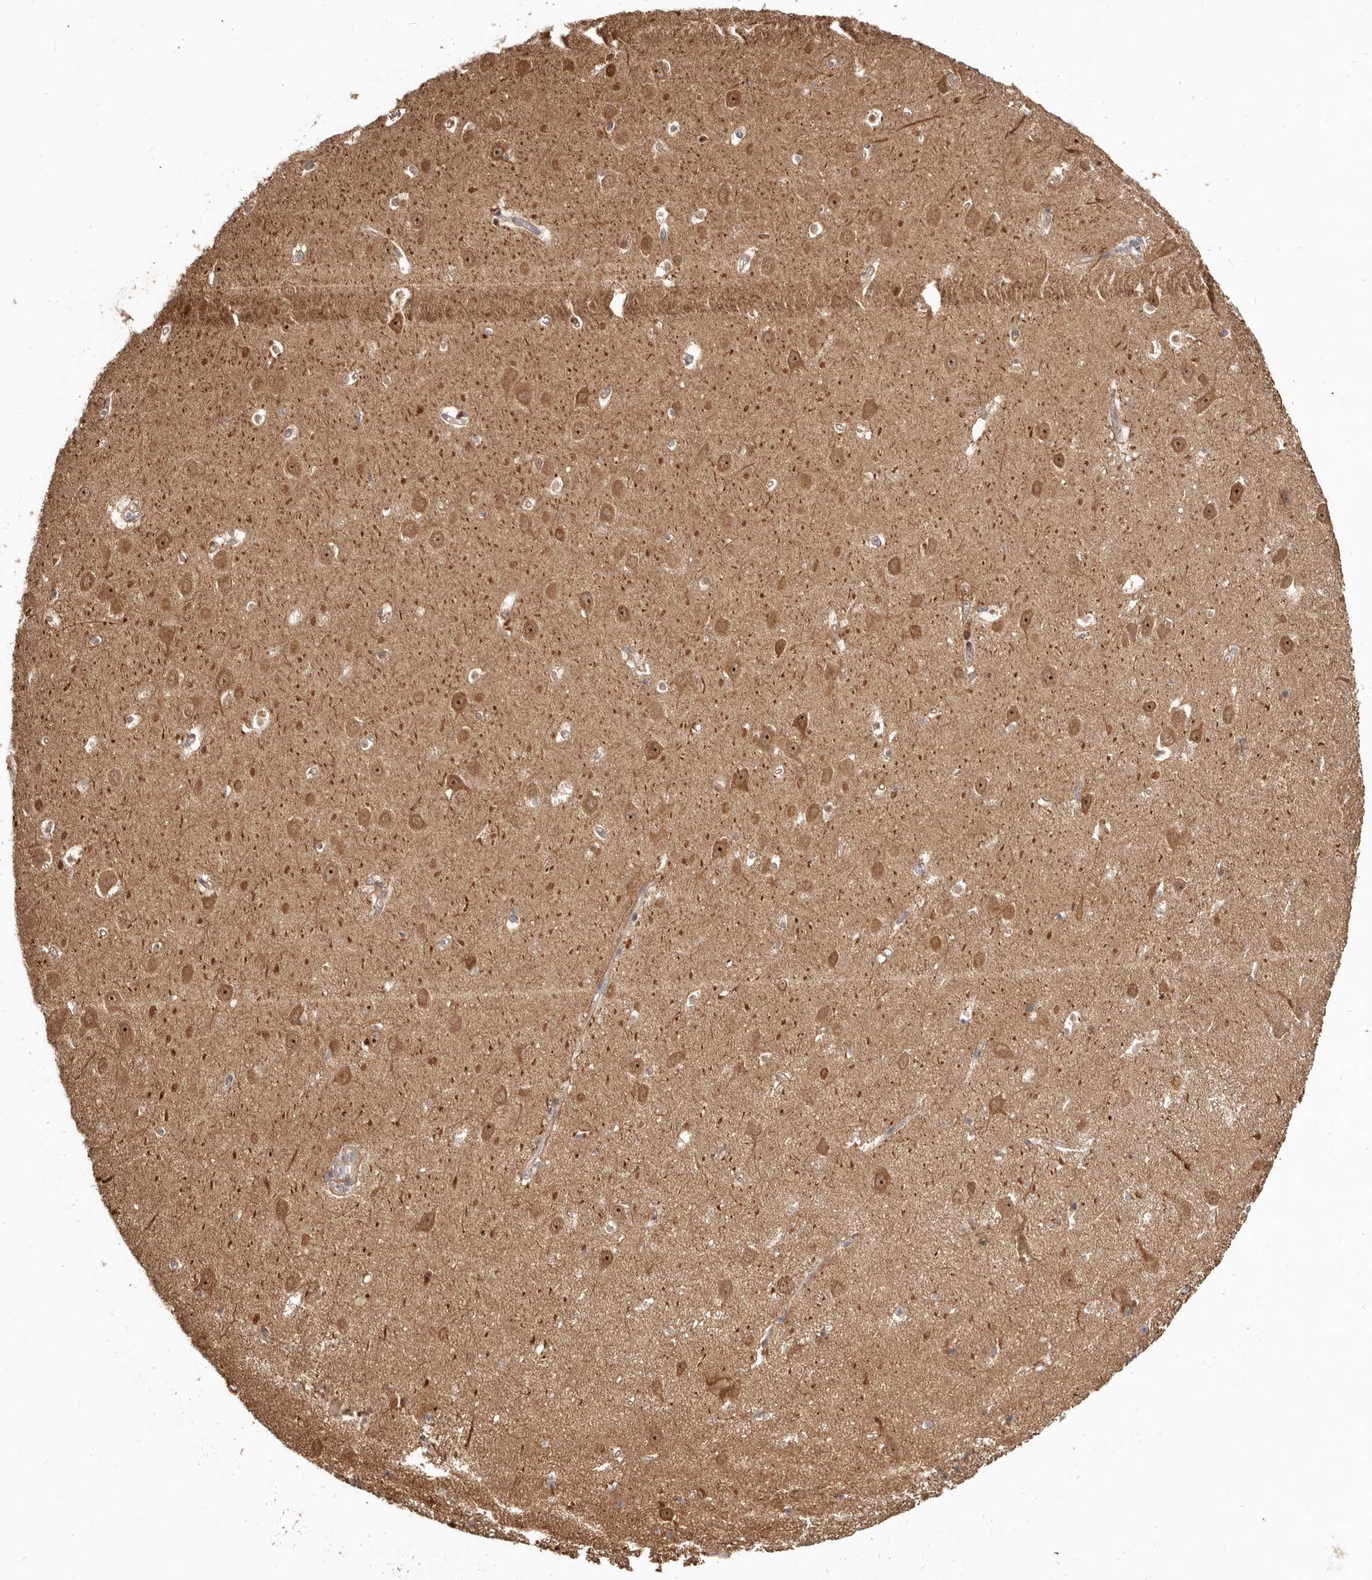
{"staining": {"intensity": "weak", "quantity": "25%-75%", "location": "cytoplasmic/membranous"}, "tissue": "hippocampus", "cell_type": "Glial cells", "image_type": "normal", "snomed": [{"axis": "morphology", "description": "Normal tissue, NOS"}, {"axis": "topography", "description": "Hippocampus"}], "caption": "Human hippocampus stained with a protein marker exhibits weak staining in glial cells.", "gene": "GPATCH4", "patient": {"sex": "female", "age": 64}}